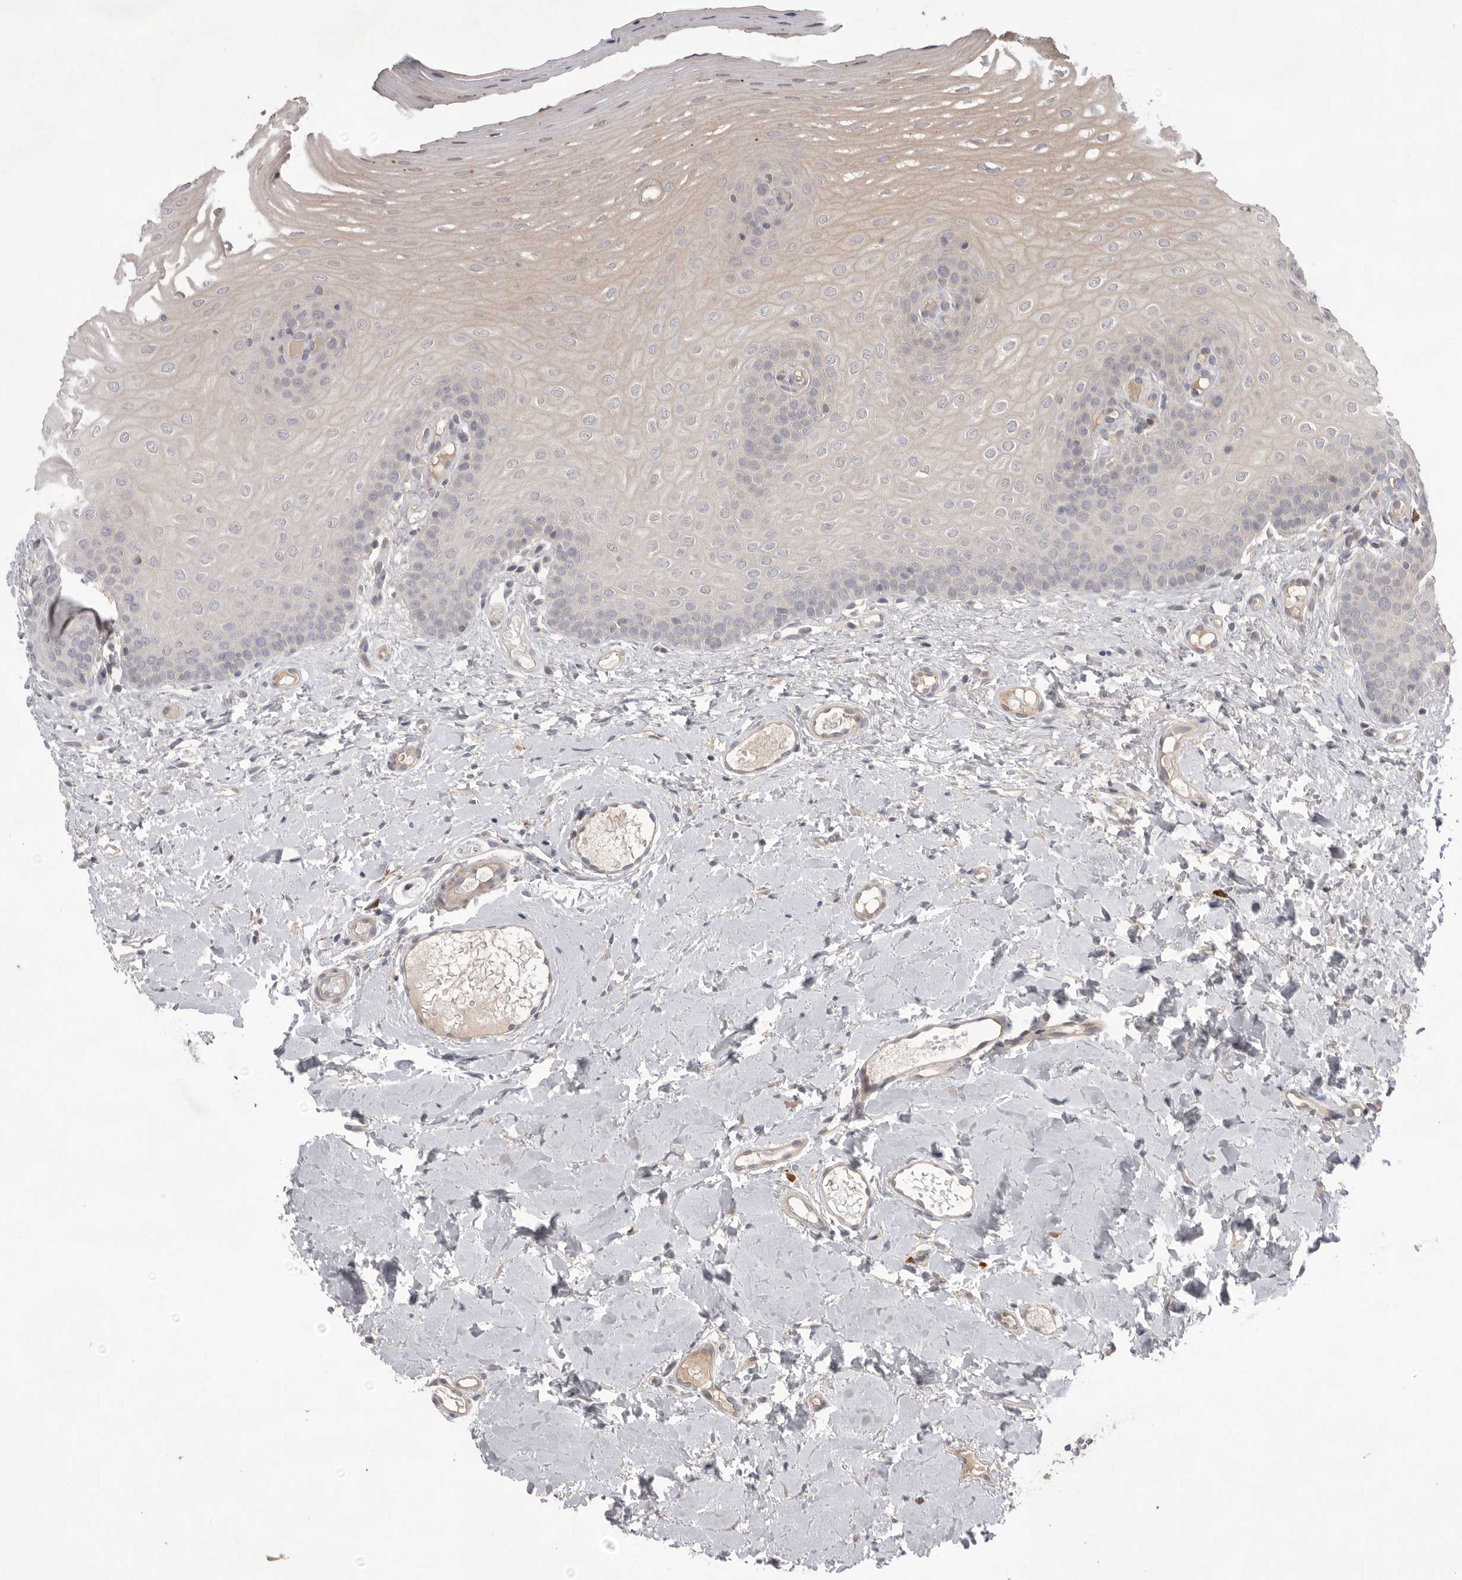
{"staining": {"intensity": "moderate", "quantity": "<25%", "location": "cytoplasmic/membranous"}, "tissue": "oral mucosa", "cell_type": "Squamous epithelial cells", "image_type": "normal", "snomed": [{"axis": "morphology", "description": "Normal tissue, NOS"}, {"axis": "topography", "description": "Oral tissue"}], "caption": "Immunohistochemistry (IHC) histopathology image of benign oral mucosa stained for a protein (brown), which shows low levels of moderate cytoplasmic/membranous expression in approximately <25% of squamous epithelial cells.", "gene": "NRCAM", "patient": {"sex": "female", "age": 39}}